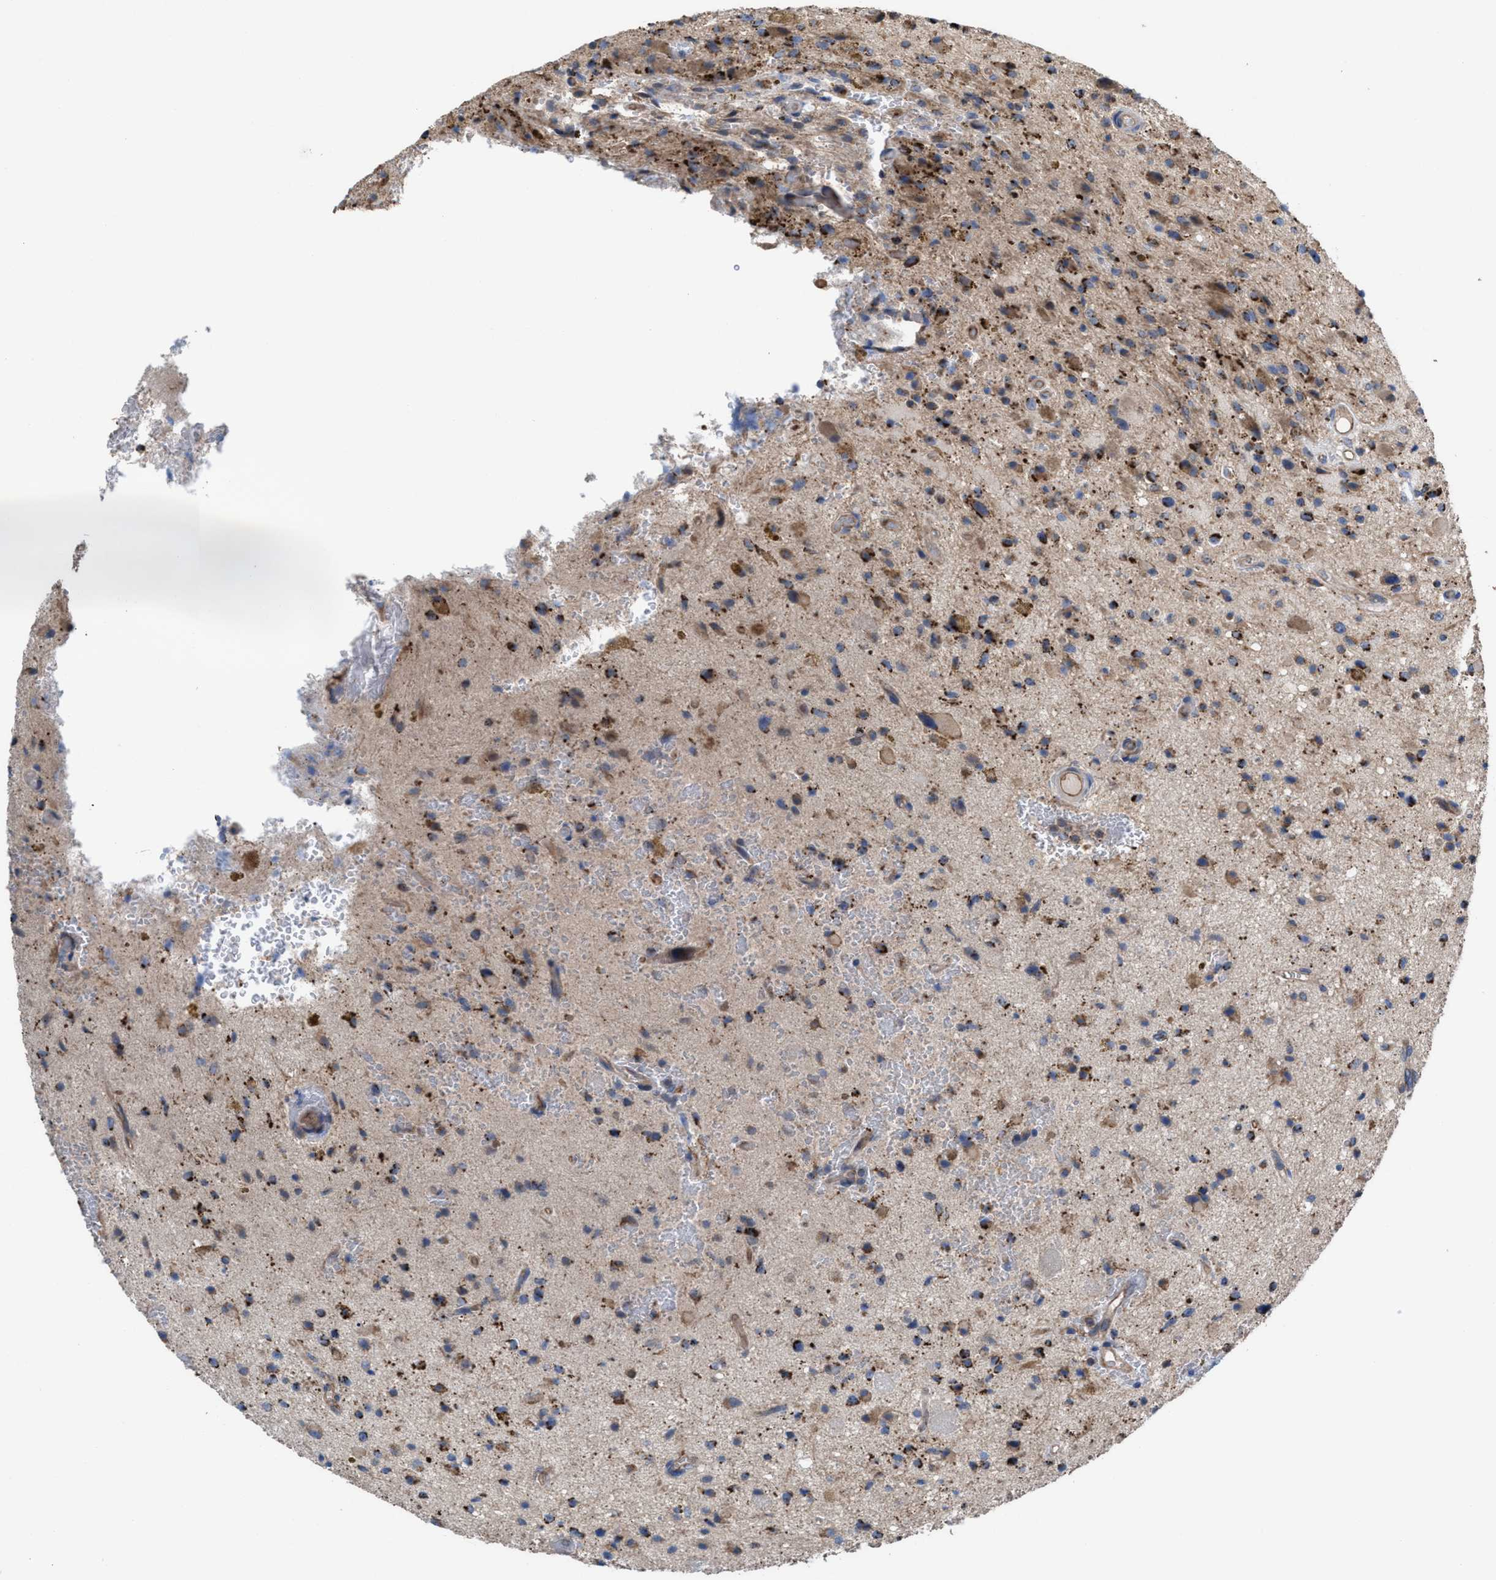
{"staining": {"intensity": "weak", "quantity": ">75%", "location": "cytoplasmic/membranous"}, "tissue": "glioma", "cell_type": "Tumor cells", "image_type": "cancer", "snomed": [{"axis": "morphology", "description": "Glioma, malignant, High grade"}, {"axis": "topography", "description": "Brain"}], "caption": "There is low levels of weak cytoplasmic/membranous expression in tumor cells of malignant glioma (high-grade), as demonstrated by immunohistochemical staining (brown color).", "gene": "MRM1", "patient": {"sex": "male", "age": 33}}